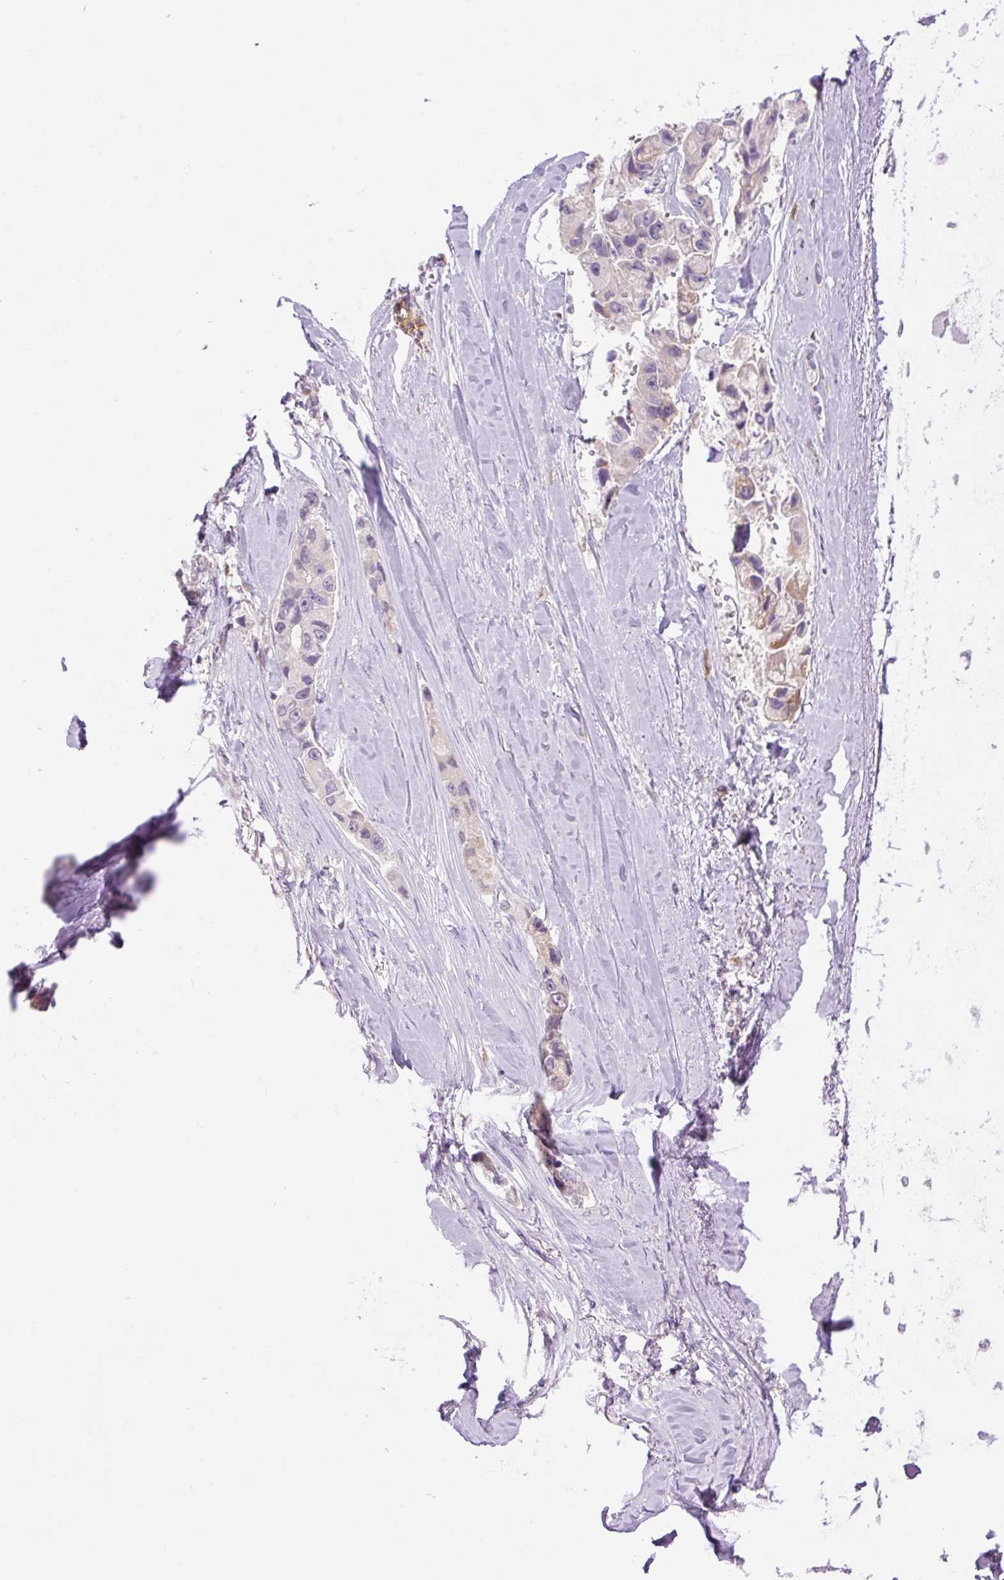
{"staining": {"intensity": "weak", "quantity": "<25%", "location": "cytoplasmic/membranous"}, "tissue": "lung cancer", "cell_type": "Tumor cells", "image_type": "cancer", "snomed": [{"axis": "morphology", "description": "Adenocarcinoma, NOS"}, {"axis": "topography", "description": "Lung"}], "caption": "This image is of lung cancer stained with IHC to label a protein in brown with the nuclei are counter-stained blue. There is no positivity in tumor cells. The staining was performed using DAB (3,3'-diaminobenzidine) to visualize the protein expression in brown, while the nuclei were stained in blue with hematoxylin (Magnification: 20x).", "gene": "GRID2", "patient": {"sex": "female", "age": 54}}